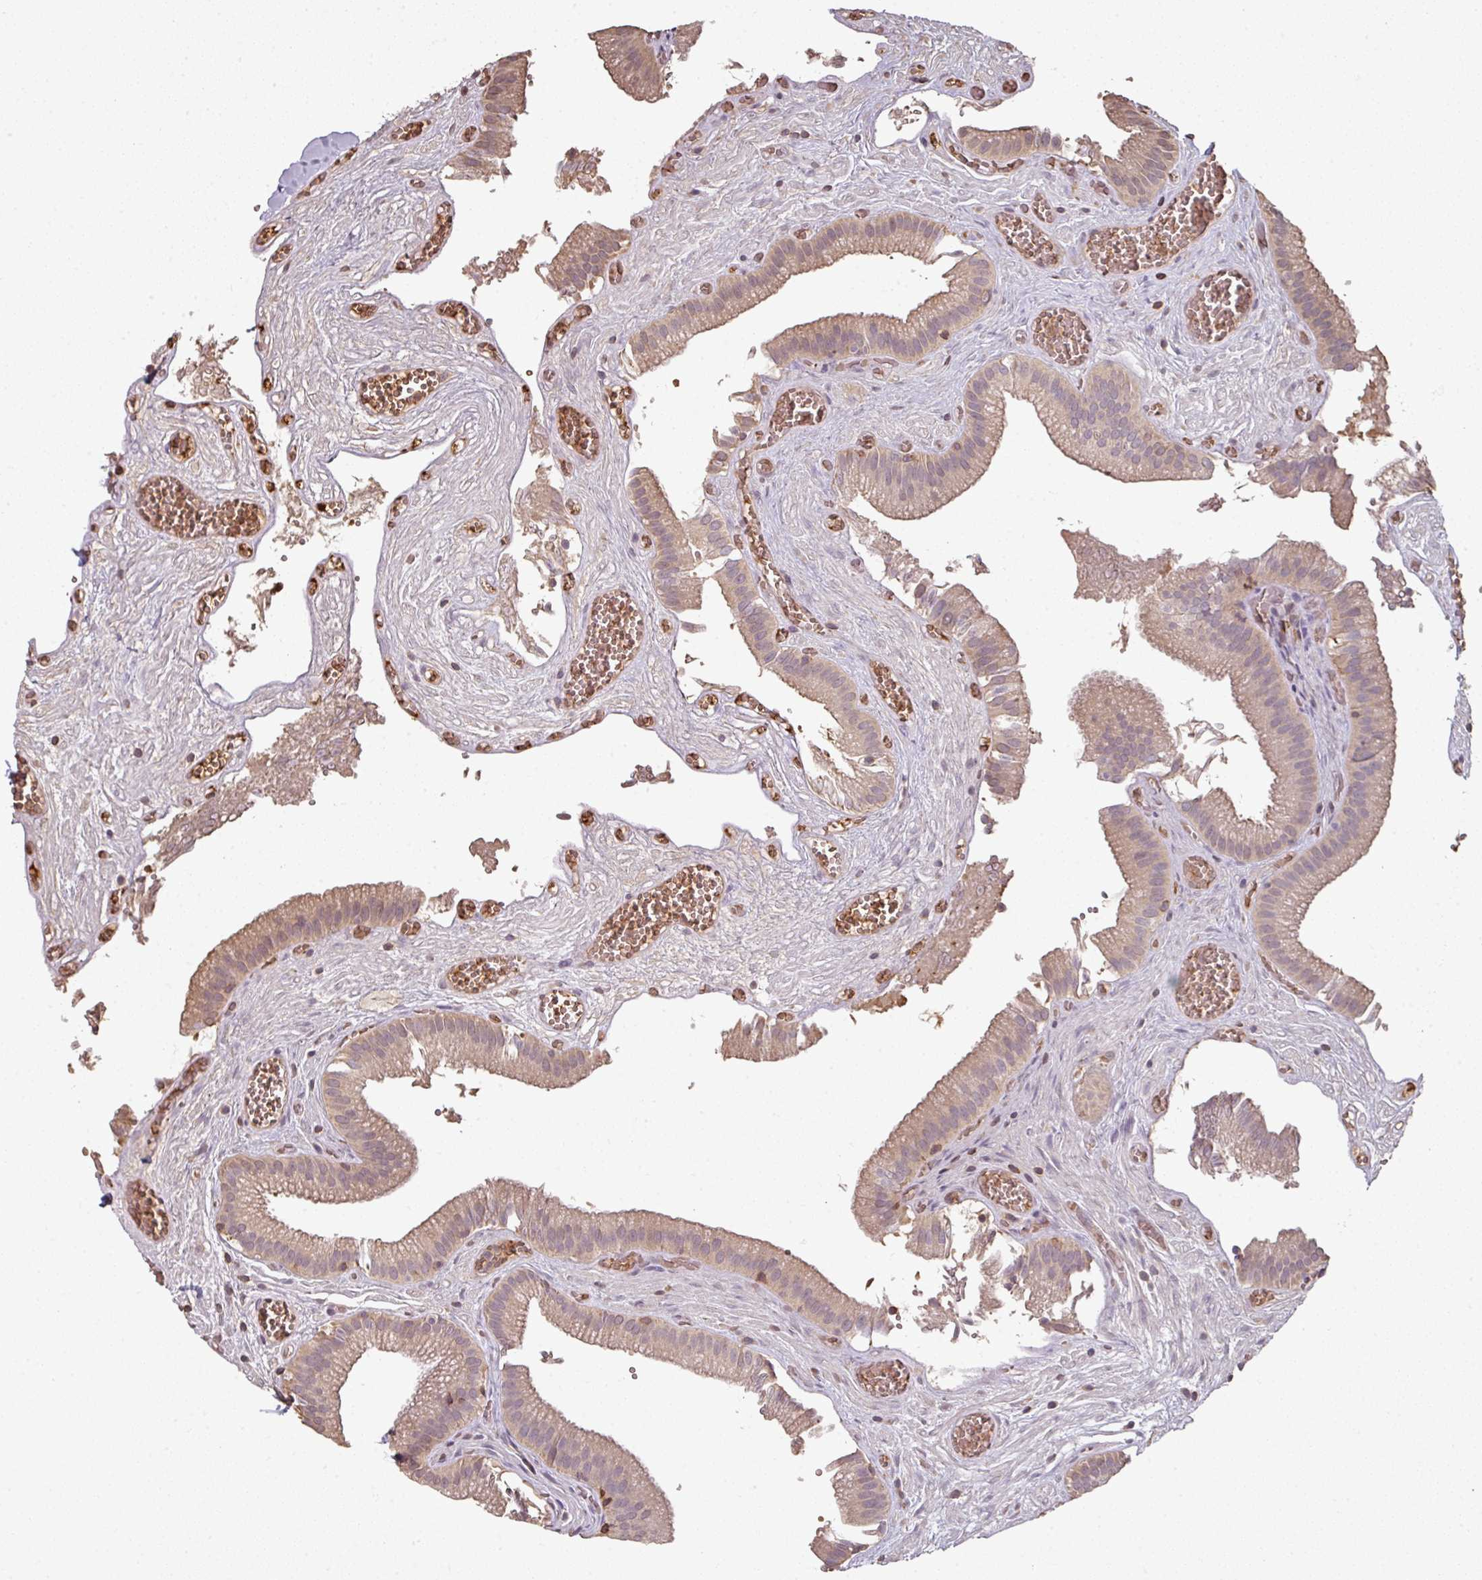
{"staining": {"intensity": "moderate", "quantity": "25%-75%", "location": "cytoplasmic/membranous"}, "tissue": "gallbladder", "cell_type": "Glandular cells", "image_type": "normal", "snomed": [{"axis": "morphology", "description": "Normal tissue, NOS"}, {"axis": "topography", "description": "Gallbladder"}], "caption": "This histopathology image demonstrates immunohistochemistry staining of normal human gallbladder, with medium moderate cytoplasmic/membranous expression in about 25%-75% of glandular cells.", "gene": "OLFML2B", "patient": {"sex": "male", "age": 17}}